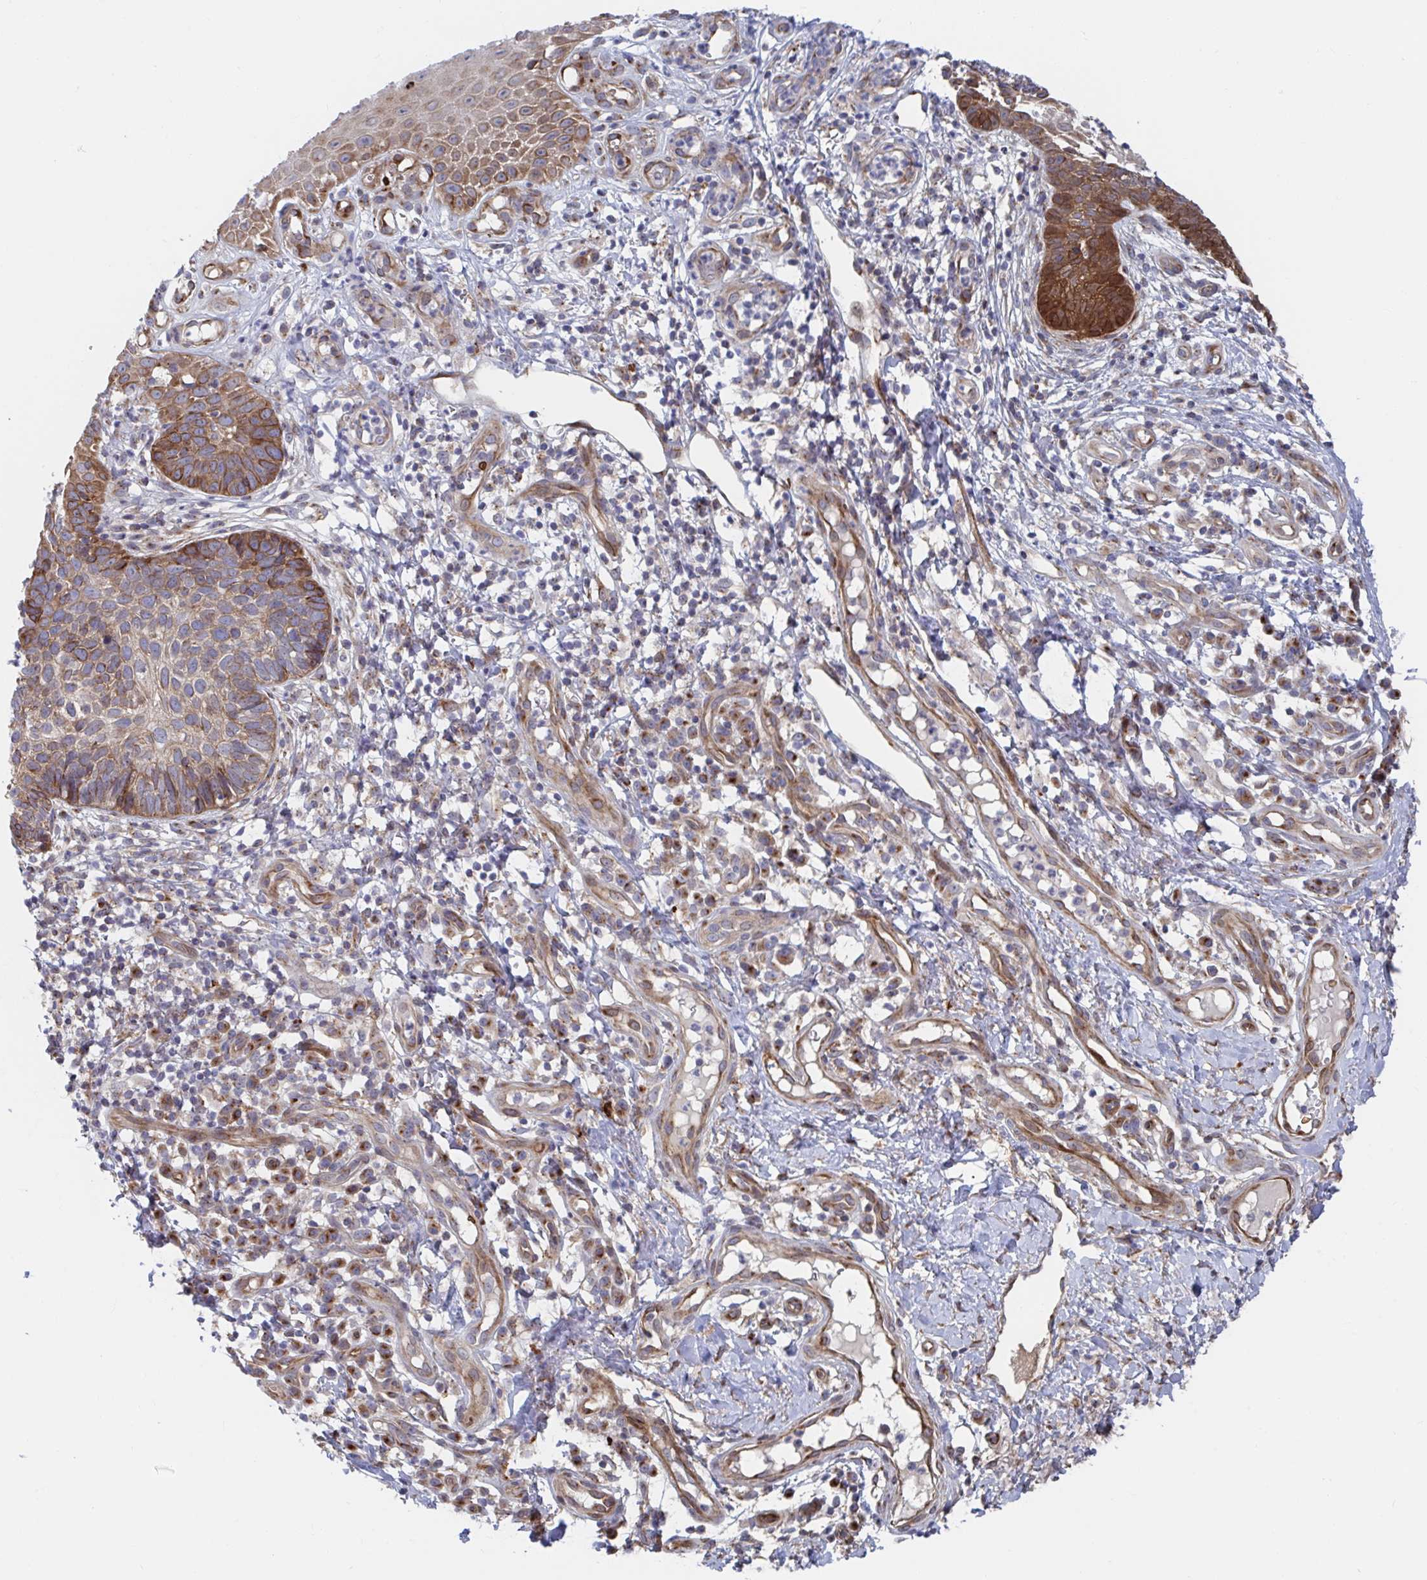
{"staining": {"intensity": "strong", "quantity": "<25%", "location": "cytoplasmic/membranous"}, "tissue": "skin cancer", "cell_type": "Tumor cells", "image_type": "cancer", "snomed": [{"axis": "morphology", "description": "Basal cell carcinoma"}, {"axis": "topography", "description": "Skin"}, {"axis": "topography", "description": "Skin of leg"}], "caption": "Protein staining by immunohistochemistry (IHC) reveals strong cytoplasmic/membranous staining in about <25% of tumor cells in skin basal cell carcinoma.", "gene": "FJX1", "patient": {"sex": "female", "age": 87}}